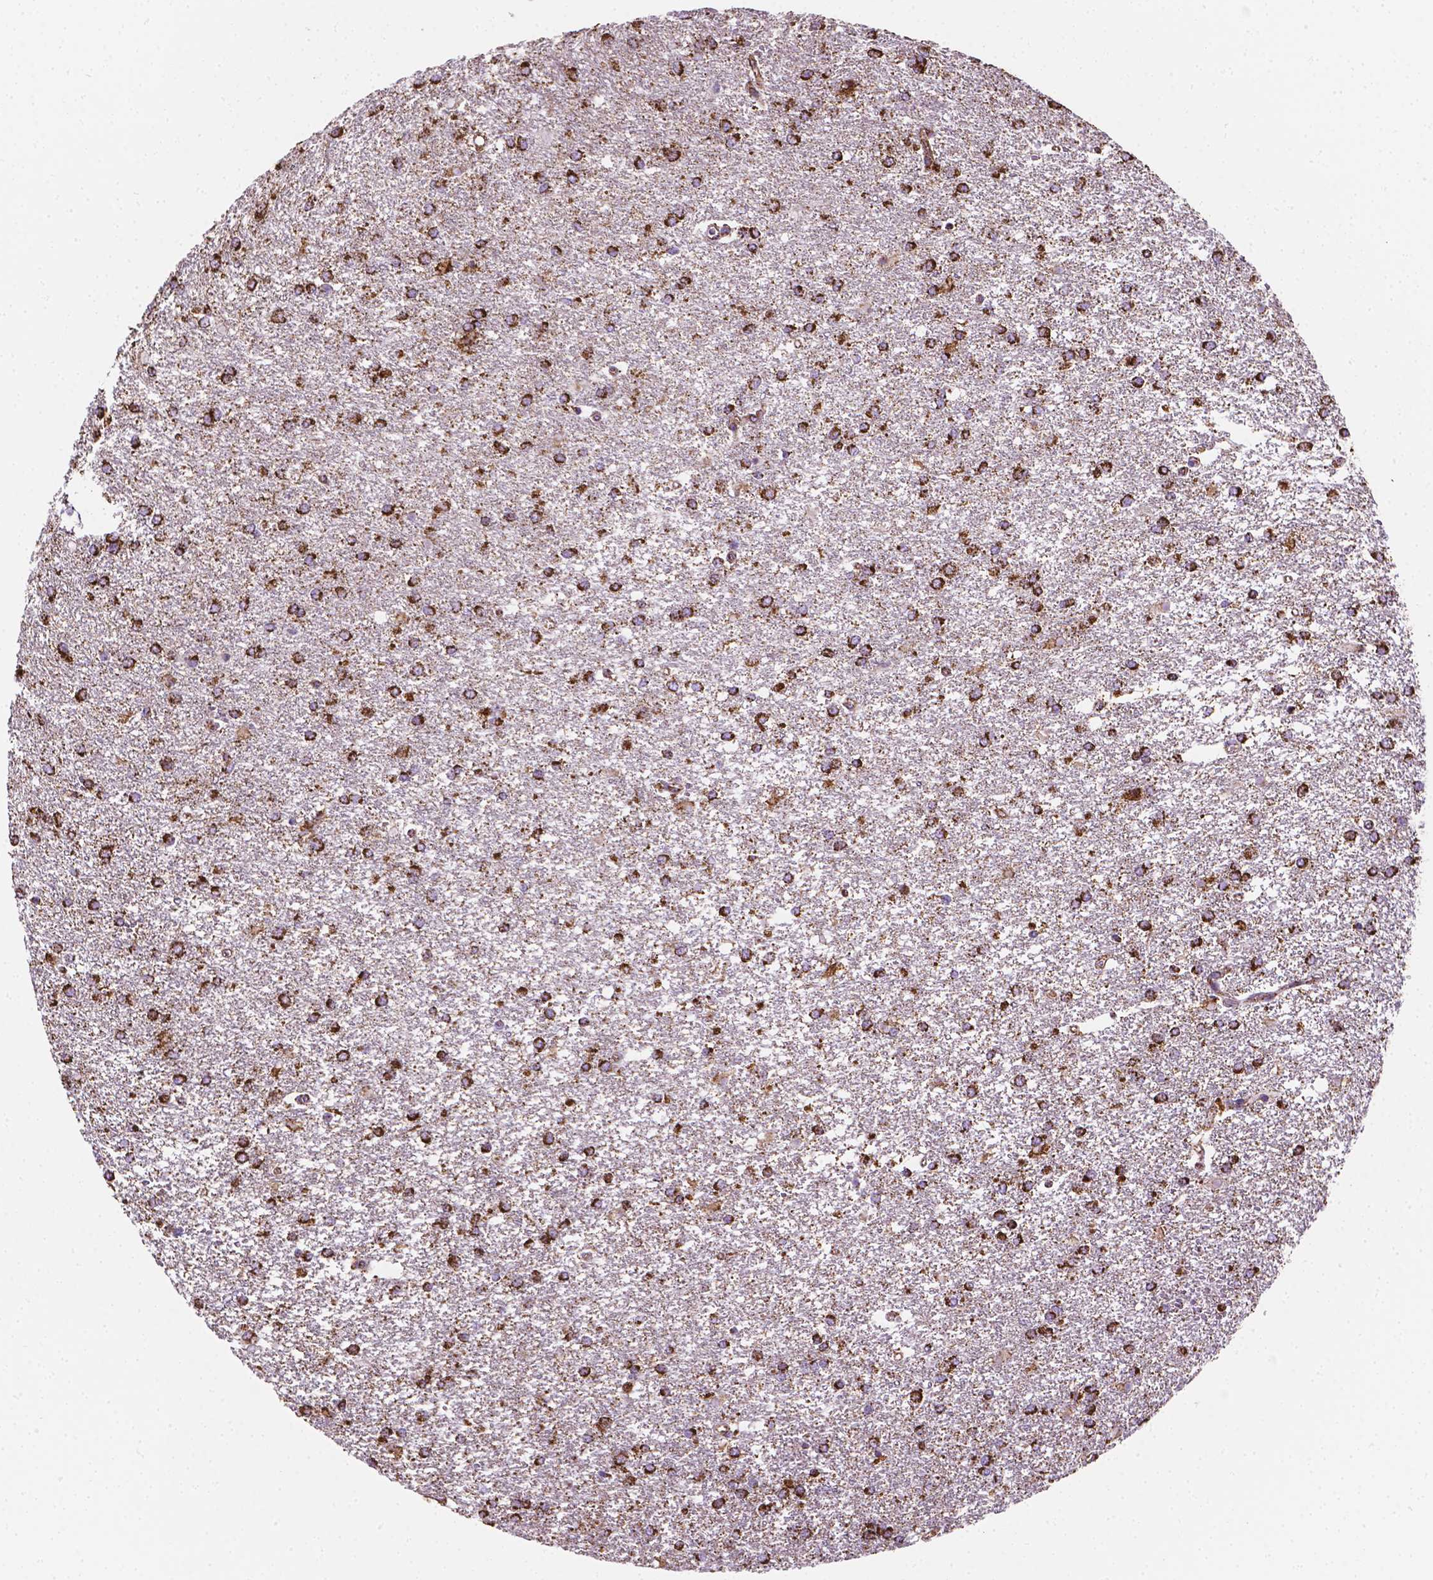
{"staining": {"intensity": "strong", "quantity": ">75%", "location": "cytoplasmic/membranous"}, "tissue": "glioma", "cell_type": "Tumor cells", "image_type": "cancer", "snomed": [{"axis": "morphology", "description": "Glioma, malignant, High grade"}, {"axis": "topography", "description": "Brain"}], "caption": "High-power microscopy captured an IHC micrograph of glioma, revealing strong cytoplasmic/membranous expression in about >75% of tumor cells. Nuclei are stained in blue.", "gene": "RMDN3", "patient": {"sex": "female", "age": 61}}